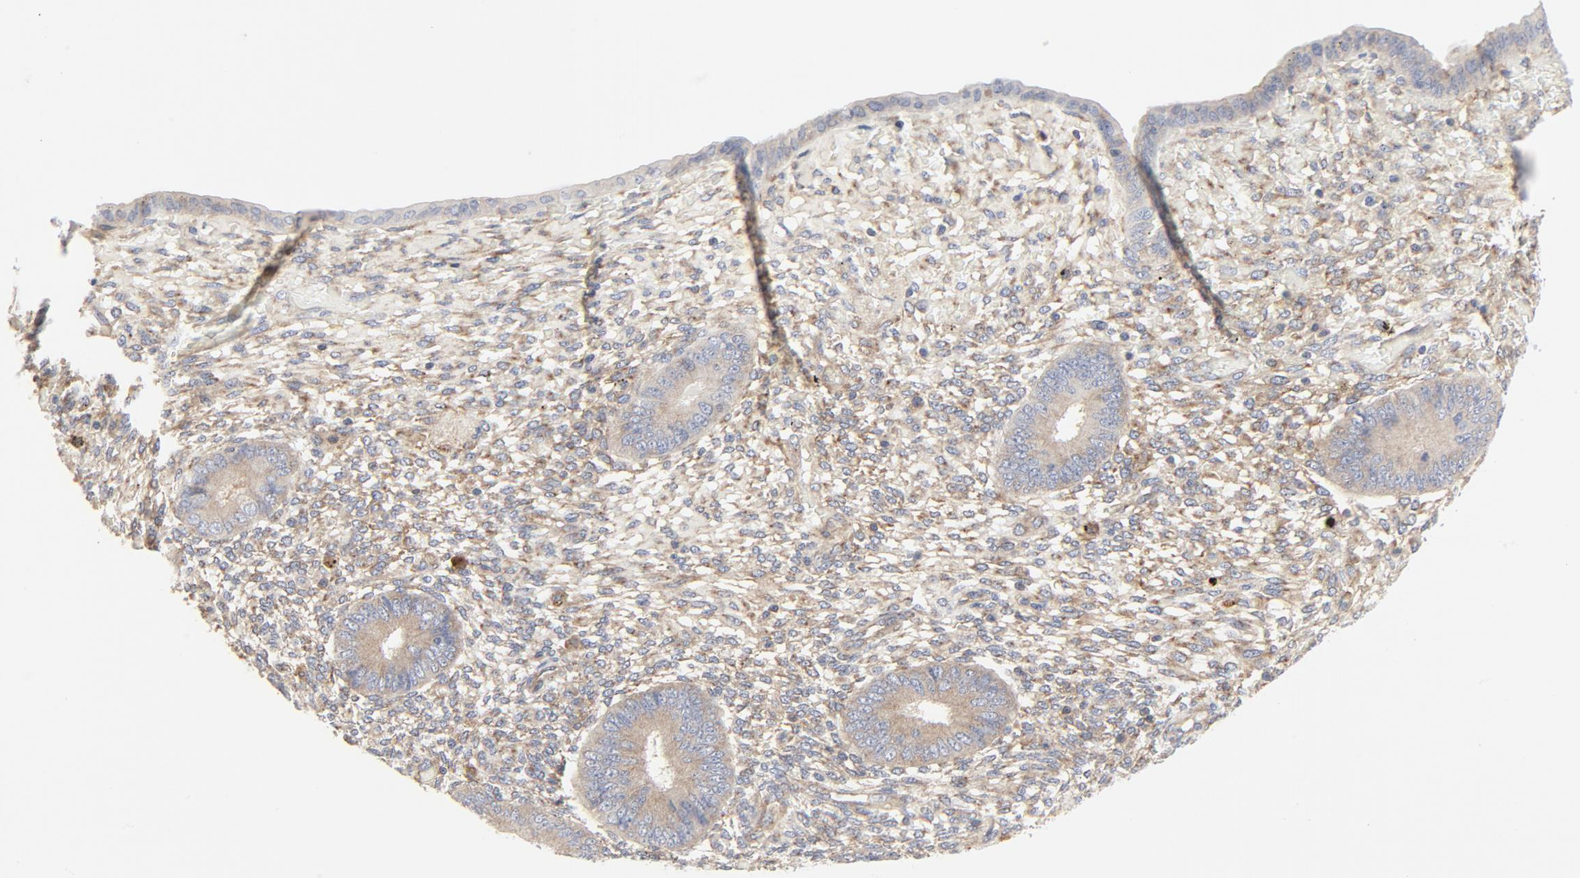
{"staining": {"intensity": "moderate", "quantity": "25%-75%", "location": "cytoplasmic/membranous"}, "tissue": "endometrium", "cell_type": "Cells in endometrial stroma", "image_type": "normal", "snomed": [{"axis": "morphology", "description": "Normal tissue, NOS"}, {"axis": "topography", "description": "Endometrium"}], "caption": "A photomicrograph of human endometrium stained for a protein demonstrates moderate cytoplasmic/membranous brown staining in cells in endometrial stroma.", "gene": "RABEP1", "patient": {"sex": "female", "age": 42}}